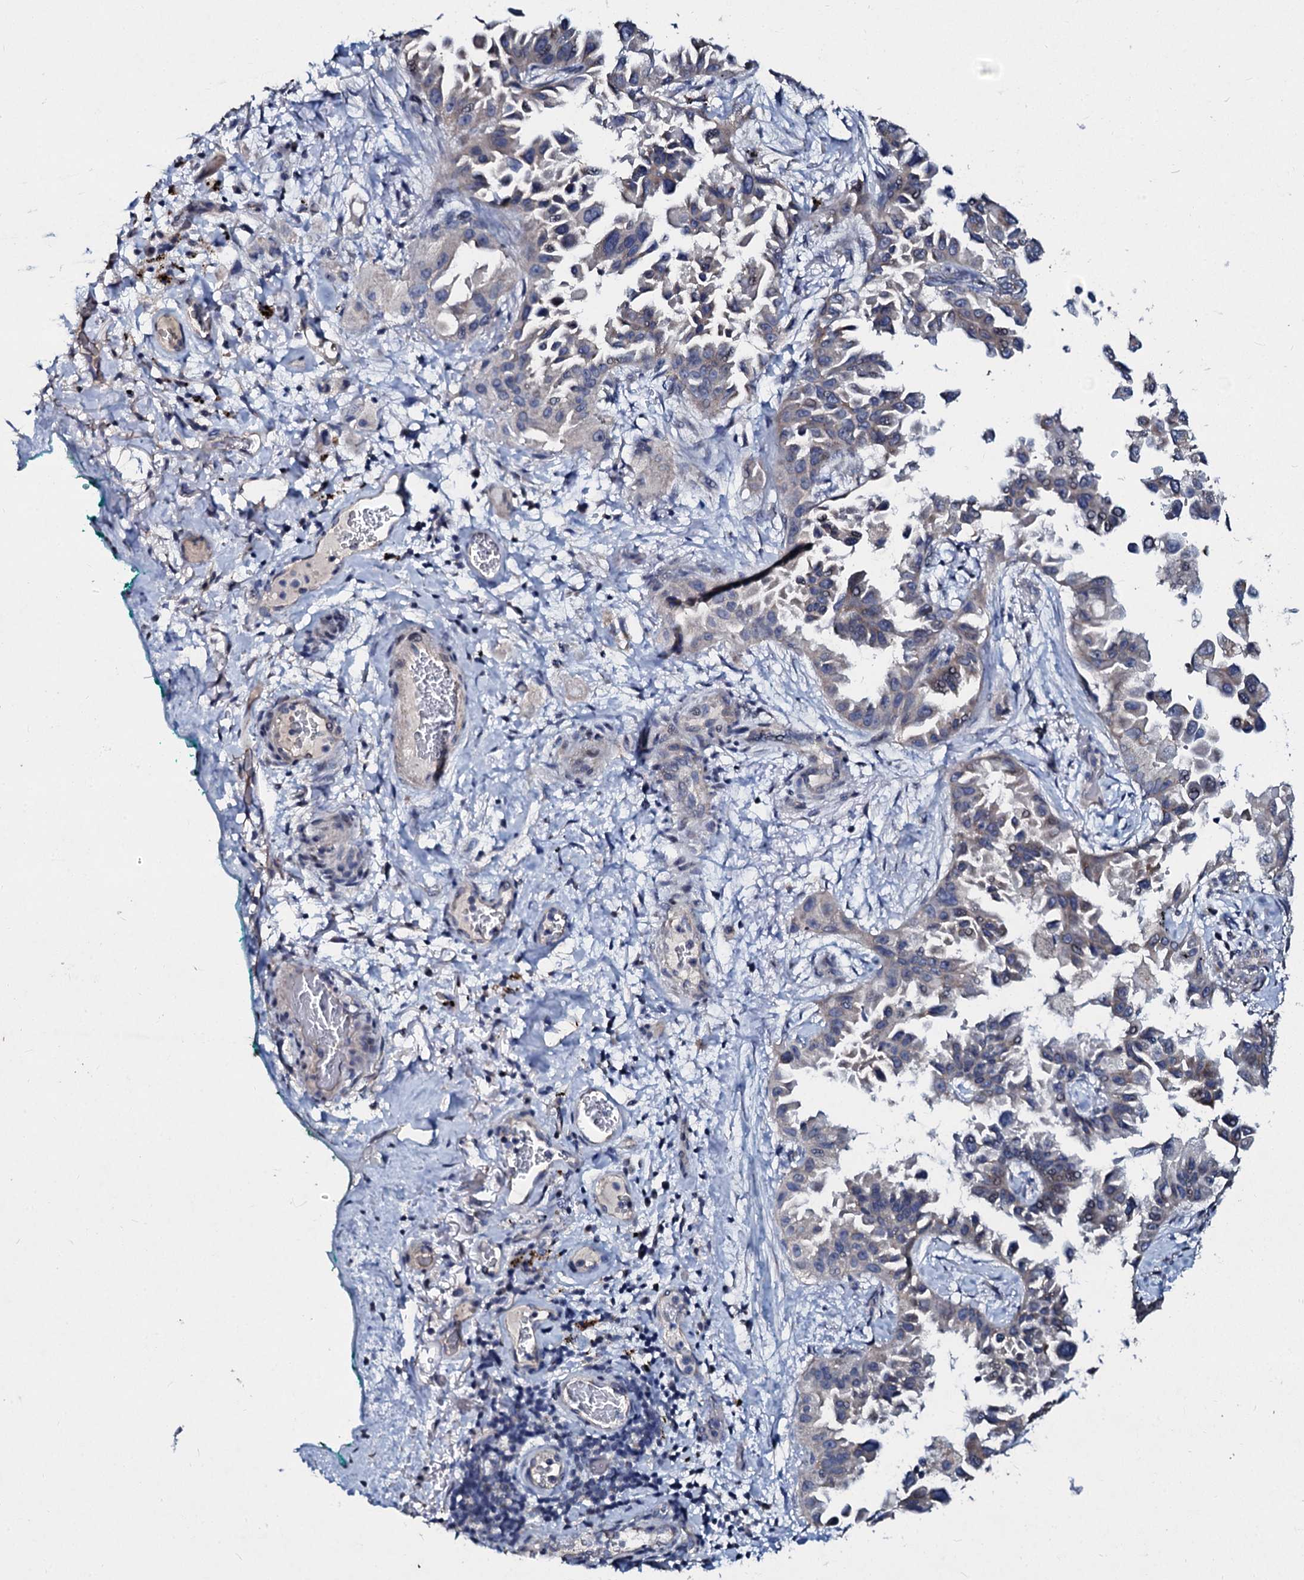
{"staining": {"intensity": "negative", "quantity": "none", "location": "none"}, "tissue": "lung cancer", "cell_type": "Tumor cells", "image_type": "cancer", "snomed": [{"axis": "morphology", "description": "Adenocarcinoma, NOS"}, {"axis": "topography", "description": "Lung"}], "caption": "Lung cancer stained for a protein using immunohistochemistry displays no staining tumor cells.", "gene": "SLC37A4", "patient": {"sex": "female", "age": 67}}